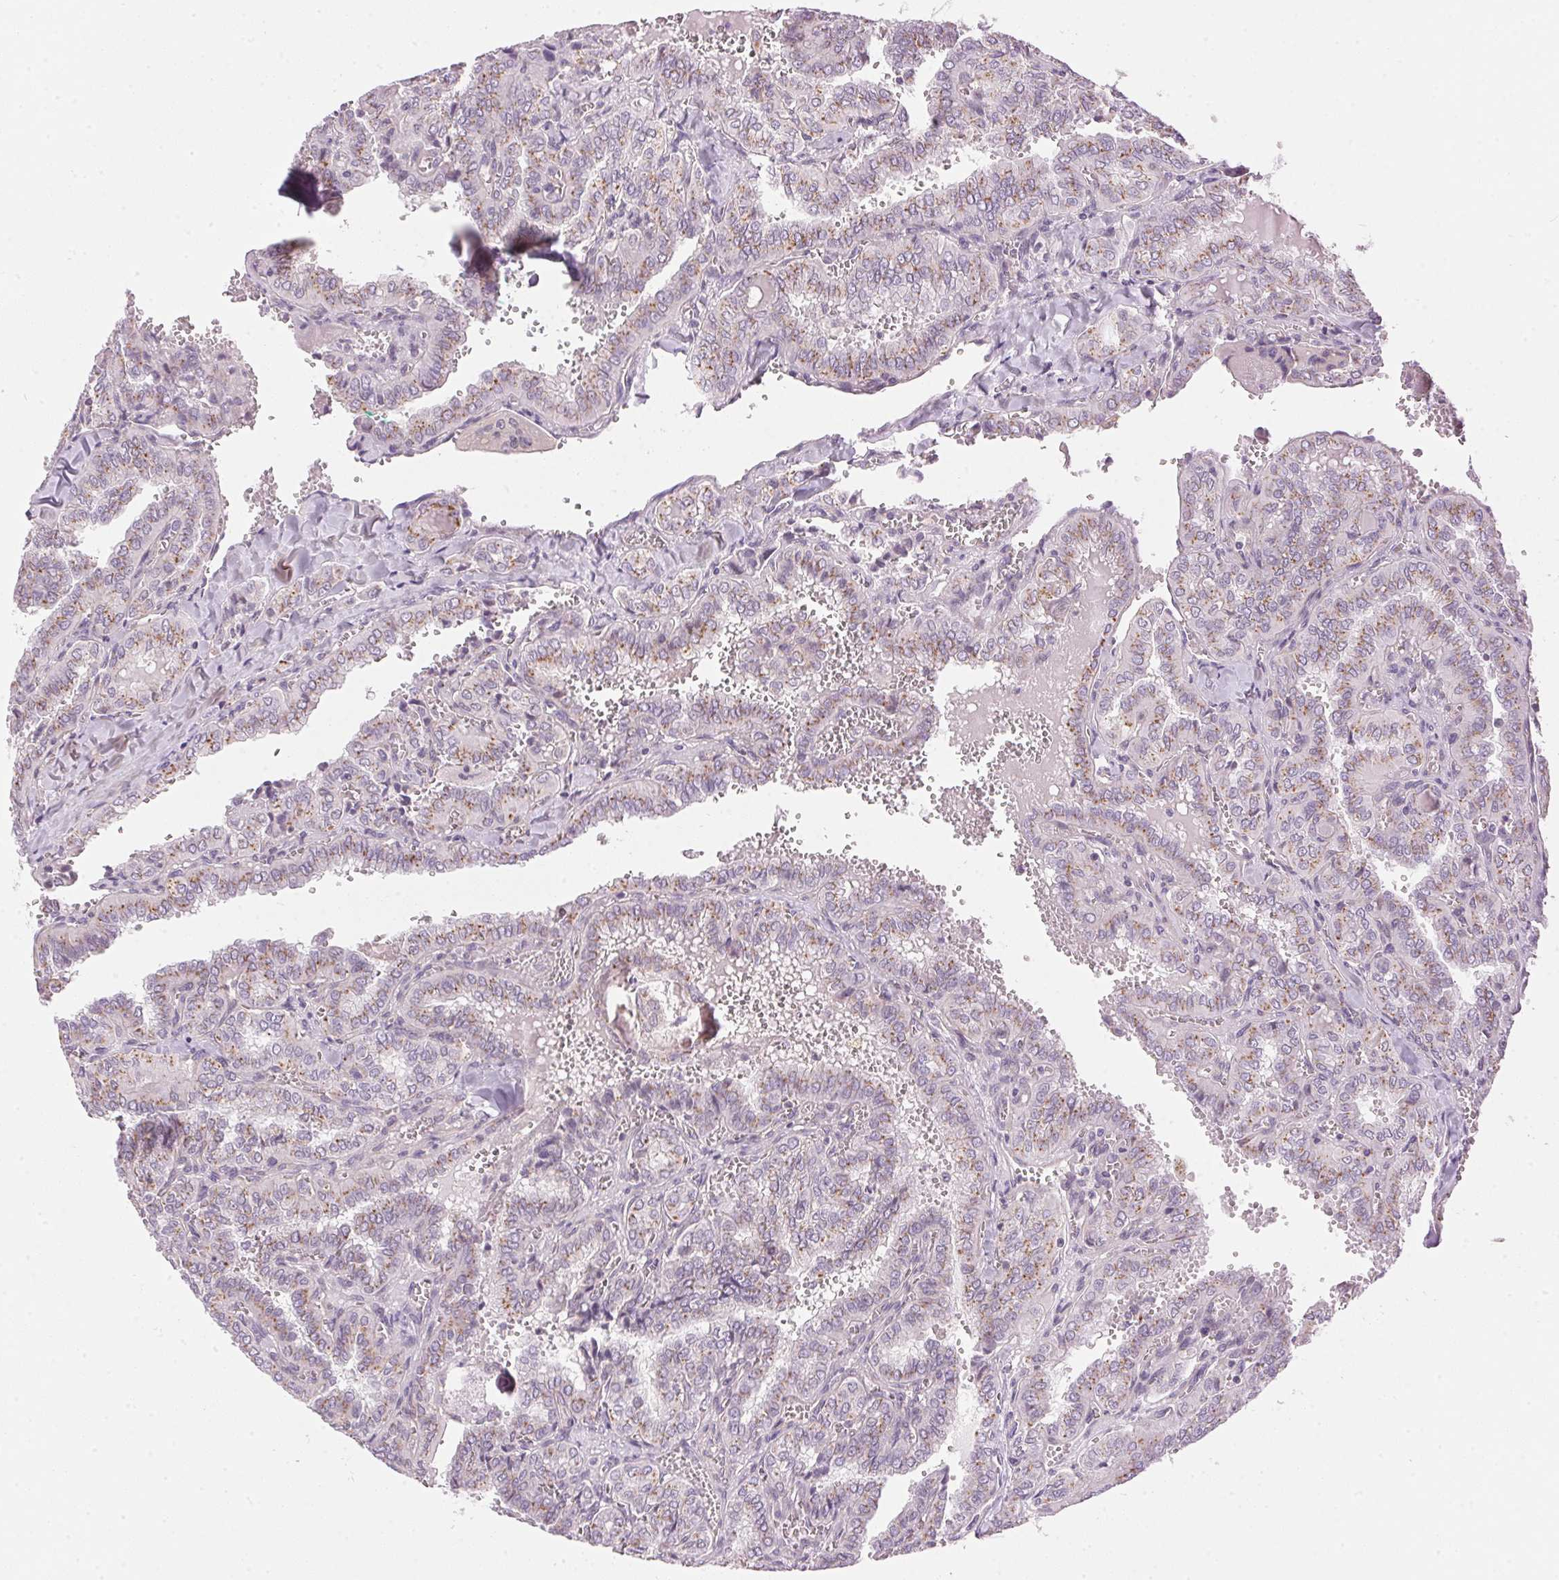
{"staining": {"intensity": "moderate", "quantity": "<25%", "location": "cytoplasmic/membranous"}, "tissue": "thyroid cancer", "cell_type": "Tumor cells", "image_type": "cancer", "snomed": [{"axis": "morphology", "description": "Papillary adenocarcinoma, NOS"}, {"axis": "topography", "description": "Thyroid gland"}], "caption": "Papillary adenocarcinoma (thyroid) tissue shows moderate cytoplasmic/membranous staining in approximately <25% of tumor cells", "gene": "GOLPH3", "patient": {"sex": "female", "age": 41}}